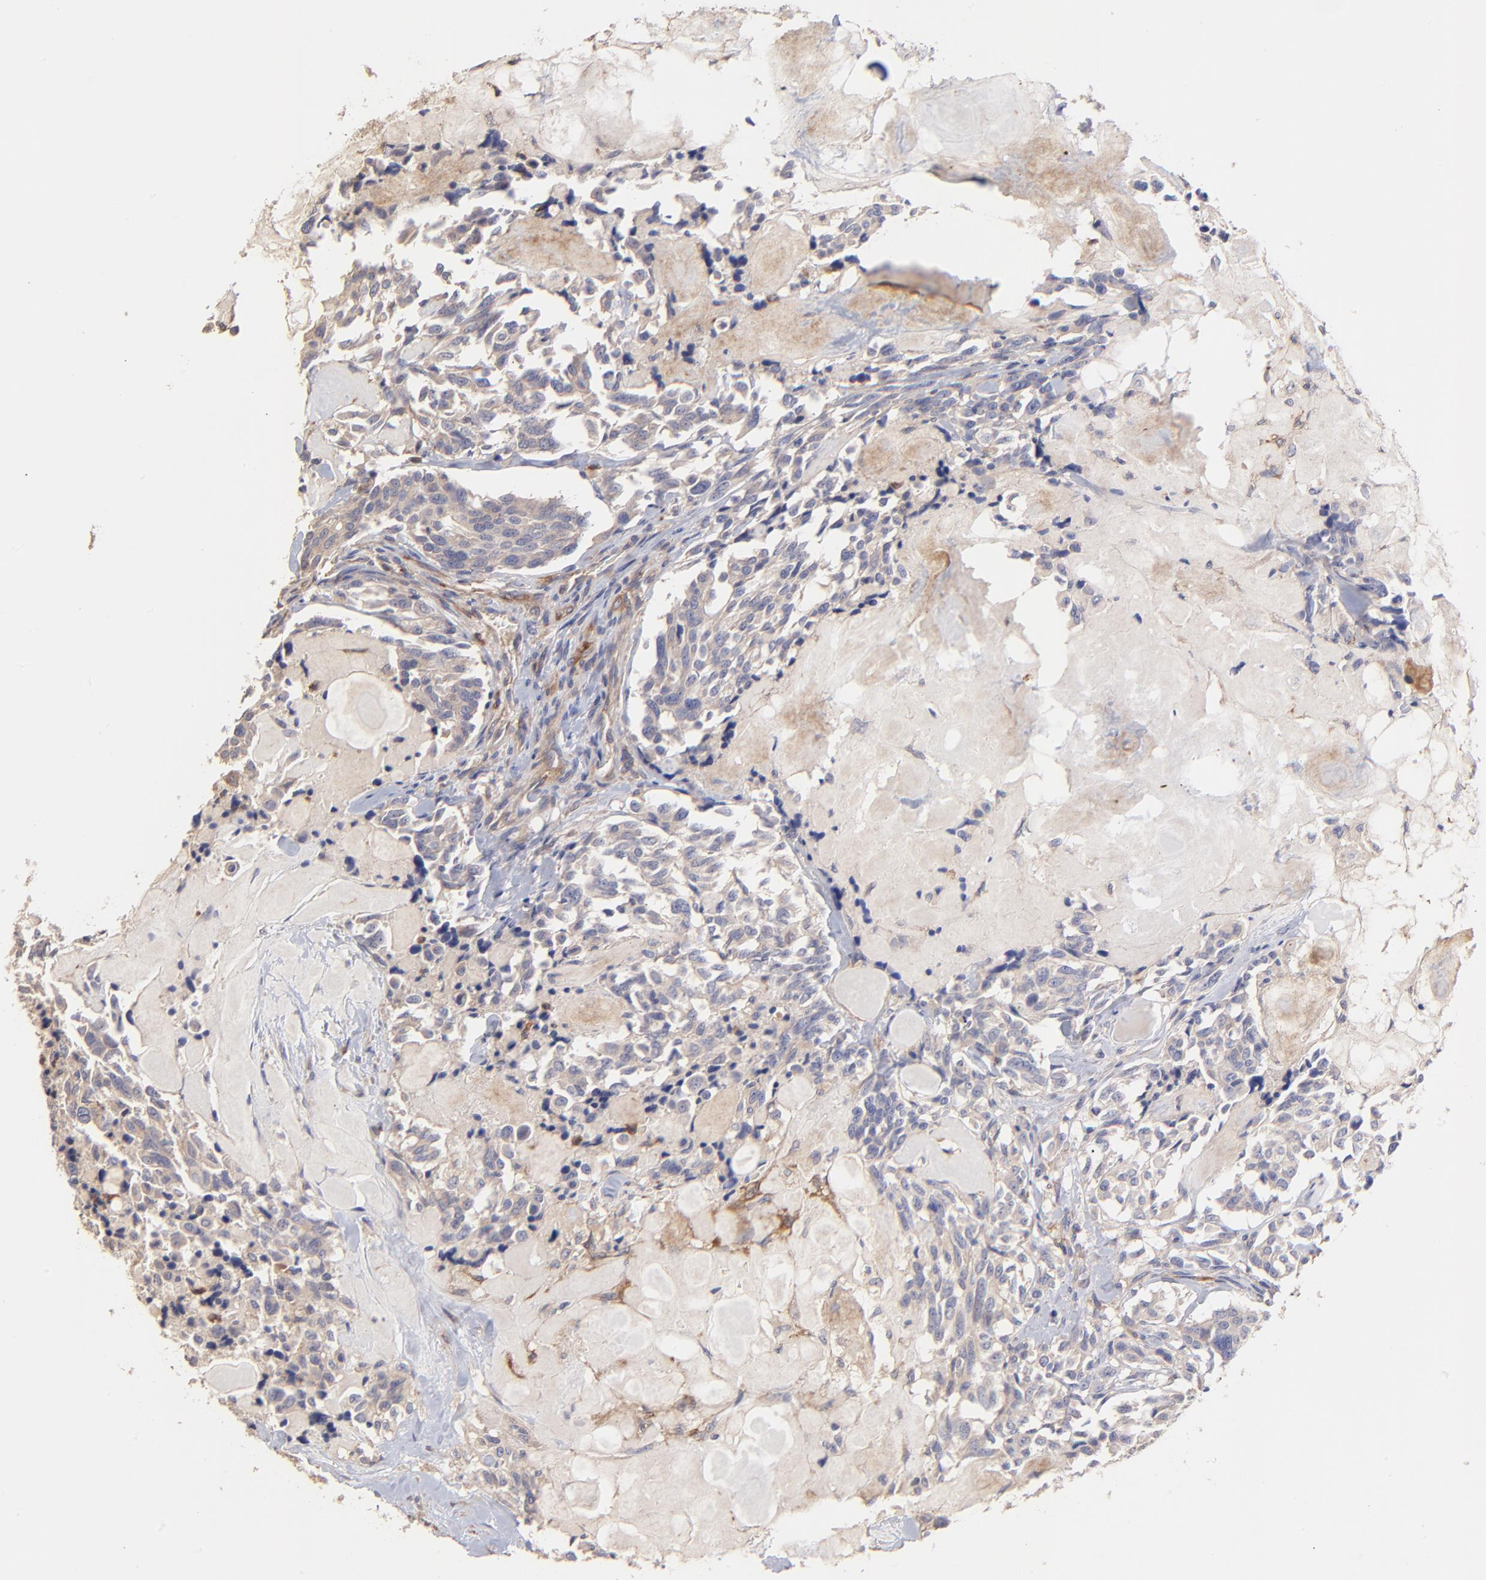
{"staining": {"intensity": "weak", "quantity": ">75%", "location": "cytoplasmic/membranous"}, "tissue": "thyroid cancer", "cell_type": "Tumor cells", "image_type": "cancer", "snomed": [{"axis": "morphology", "description": "Carcinoma, NOS"}, {"axis": "morphology", "description": "Carcinoid, malignant, NOS"}, {"axis": "topography", "description": "Thyroid gland"}], "caption": "Thyroid carcinoid (malignant) was stained to show a protein in brown. There is low levels of weak cytoplasmic/membranous expression in approximately >75% of tumor cells. (Brightfield microscopy of DAB IHC at high magnification).", "gene": "ASB7", "patient": {"sex": "male", "age": 33}}